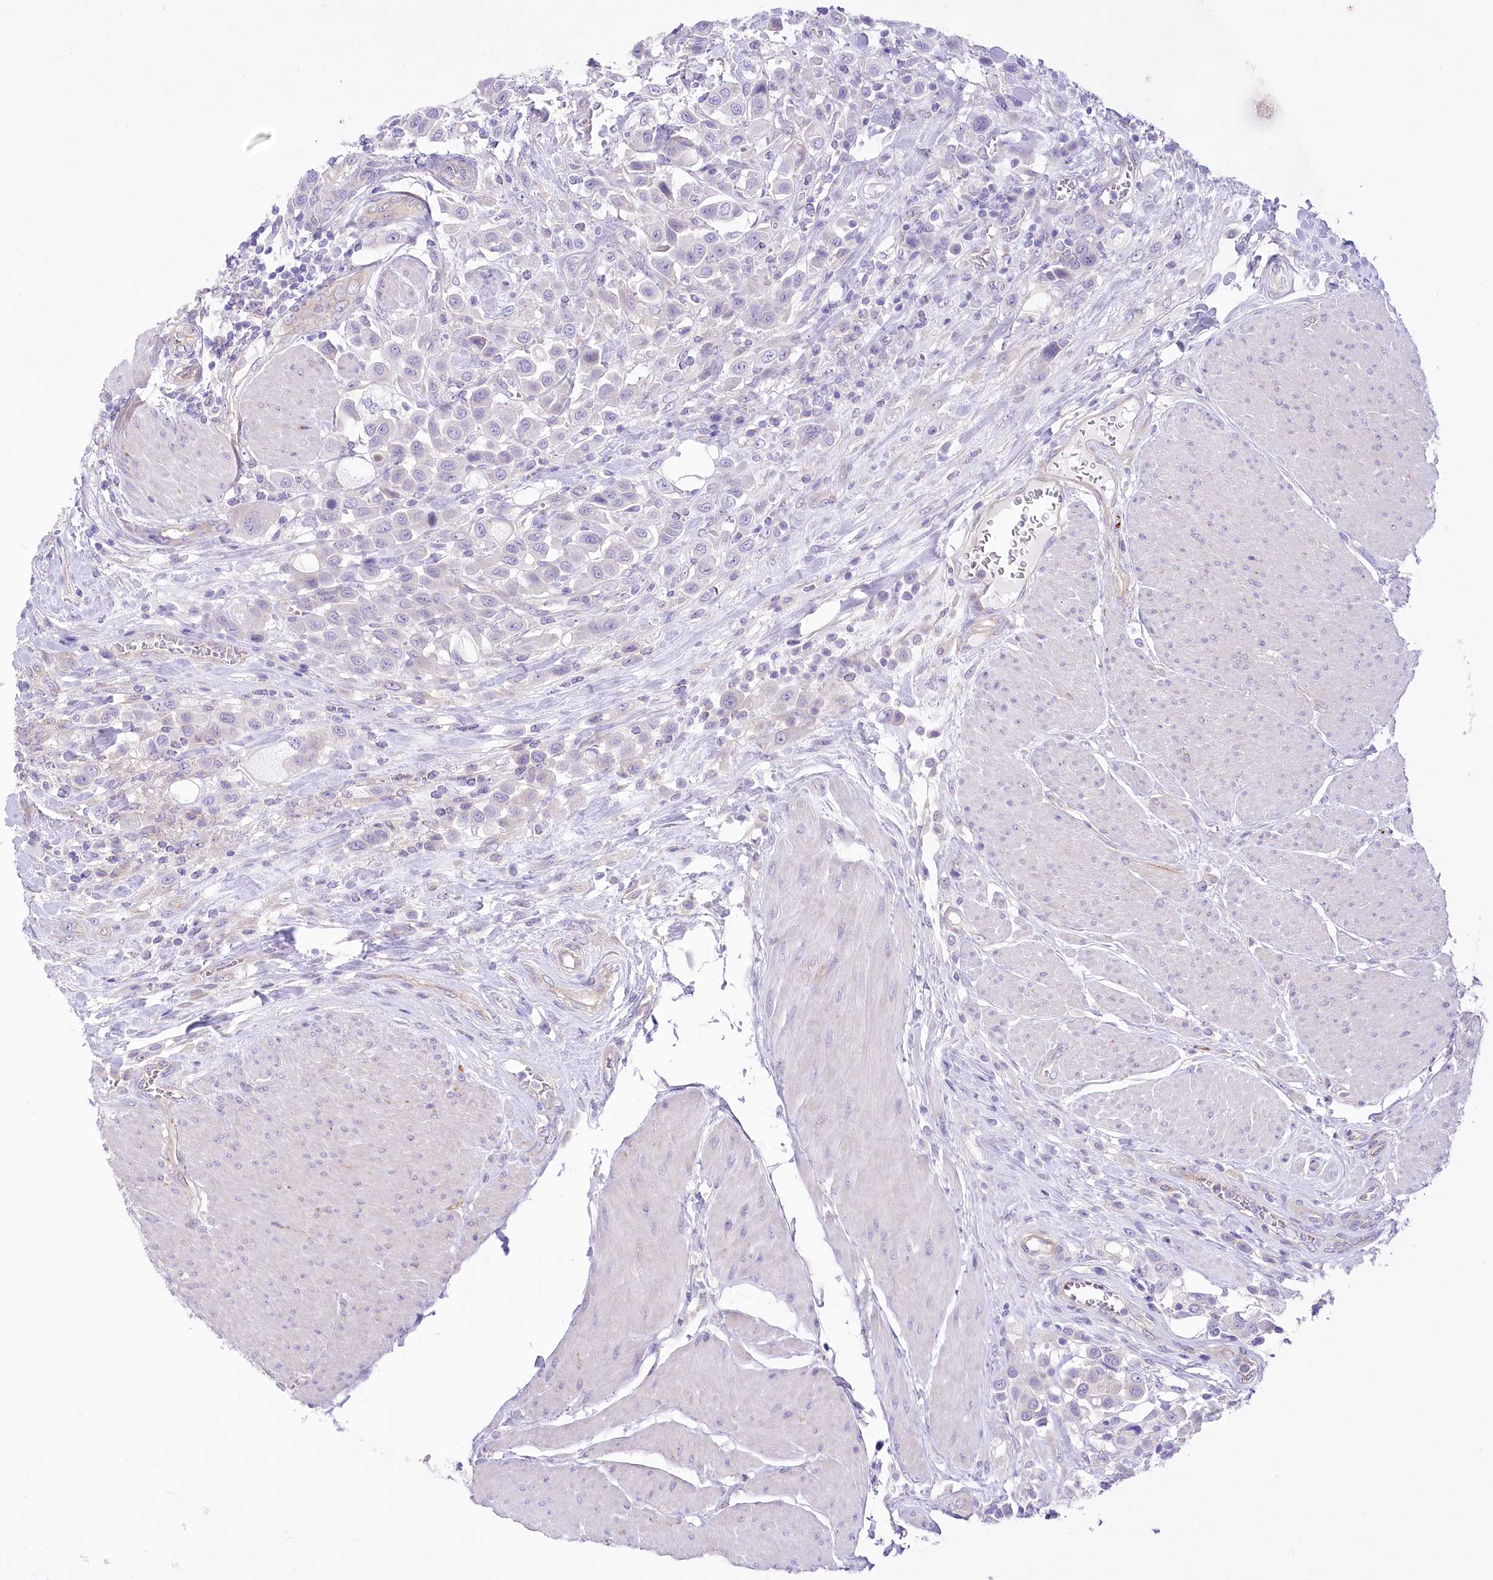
{"staining": {"intensity": "negative", "quantity": "none", "location": "none"}, "tissue": "urothelial cancer", "cell_type": "Tumor cells", "image_type": "cancer", "snomed": [{"axis": "morphology", "description": "Urothelial carcinoma, High grade"}, {"axis": "topography", "description": "Urinary bladder"}], "caption": "The image demonstrates no significant expression in tumor cells of urothelial cancer. (DAB immunohistochemistry with hematoxylin counter stain).", "gene": "LRRC34", "patient": {"sex": "male", "age": 50}}